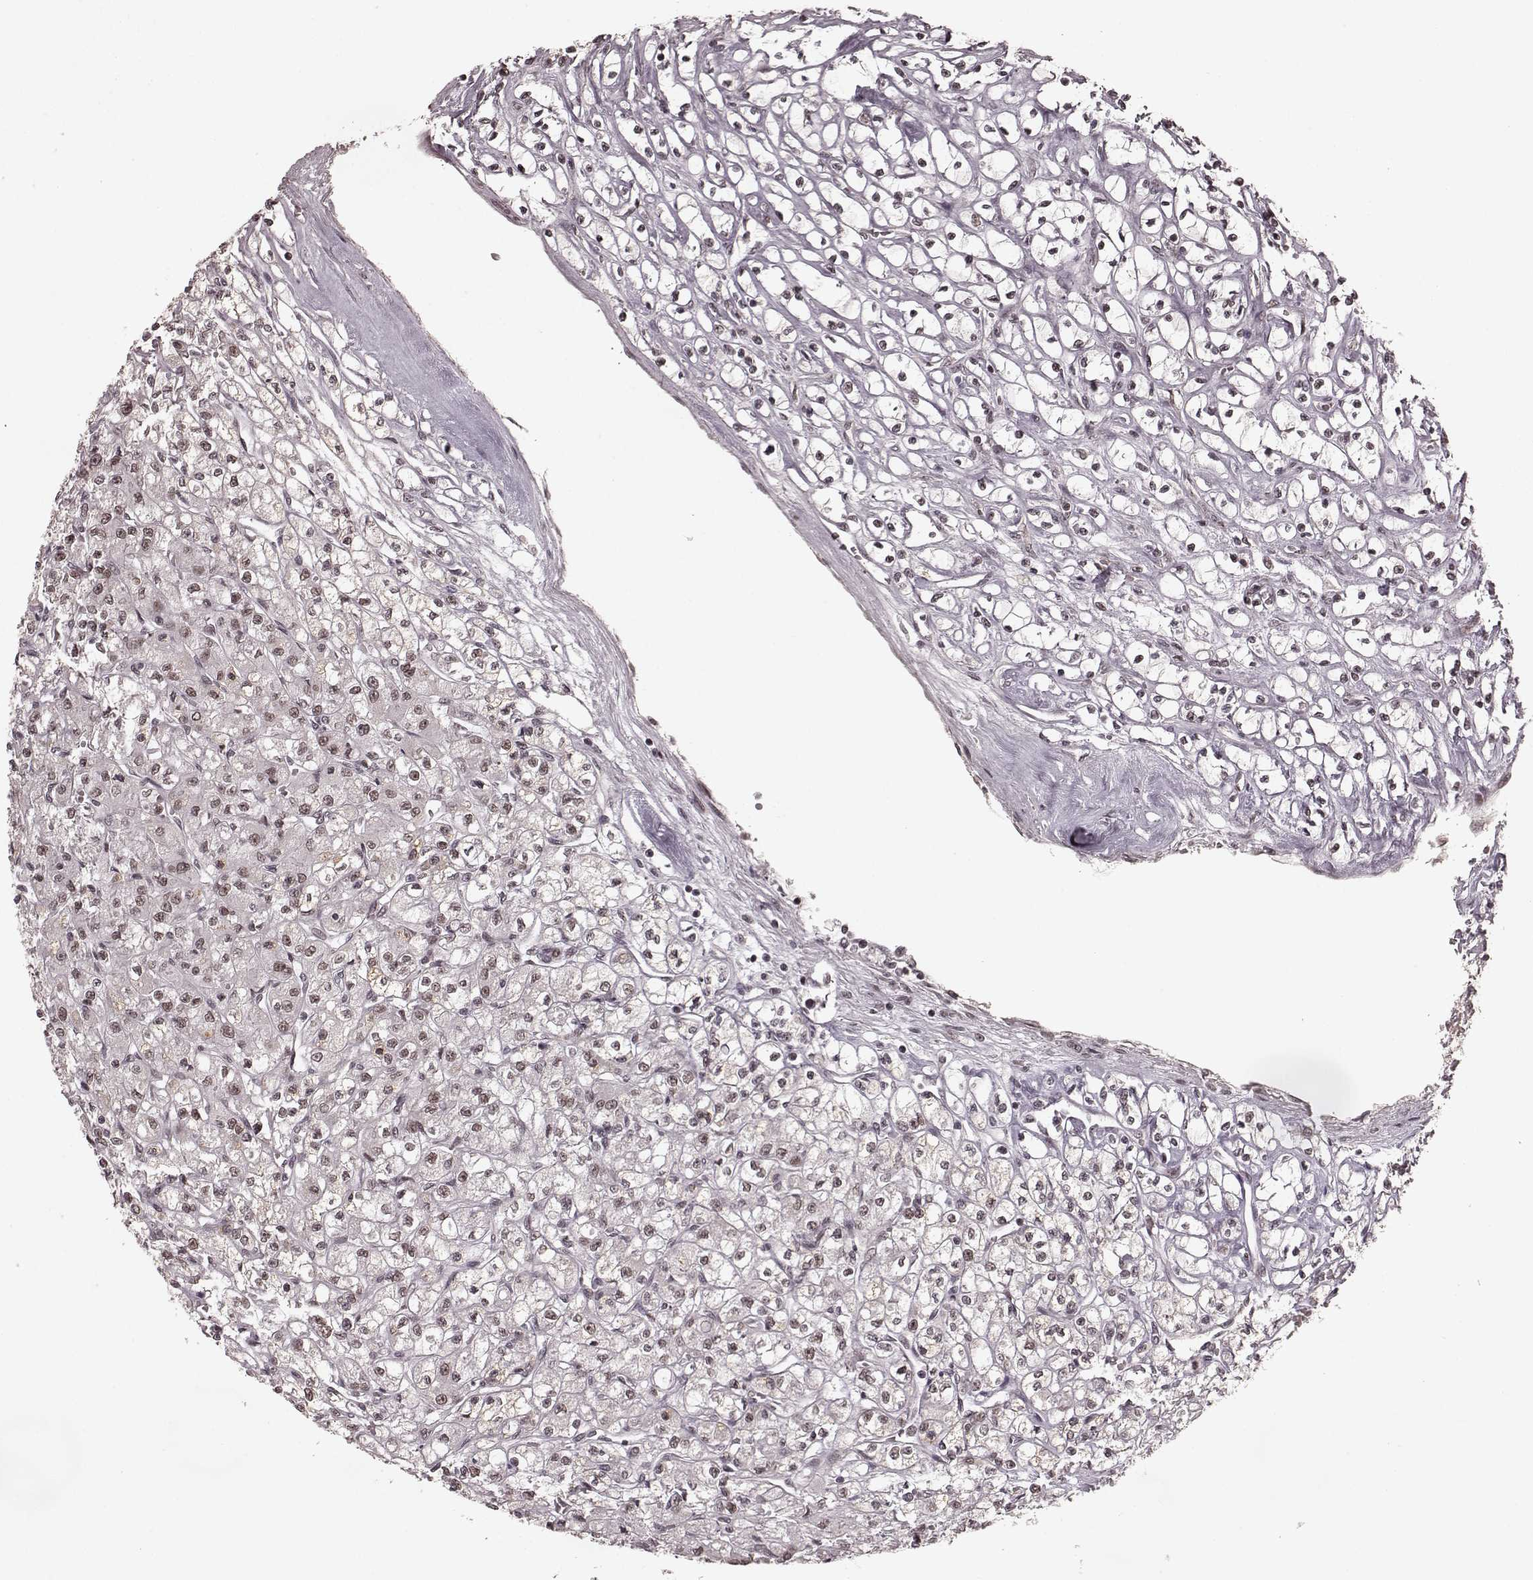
{"staining": {"intensity": "weak", "quantity": ">75%", "location": "nuclear"}, "tissue": "renal cancer", "cell_type": "Tumor cells", "image_type": "cancer", "snomed": [{"axis": "morphology", "description": "Adenocarcinoma, NOS"}, {"axis": "topography", "description": "Kidney"}], "caption": "High-magnification brightfield microscopy of renal adenocarcinoma stained with DAB (3,3'-diaminobenzidine) (brown) and counterstained with hematoxylin (blue). tumor cells exhibit weak nuclear staining is identified in about>75% of cells.", "gene": "PLCB4", "patient": {"sex": "female", "age": 70}}